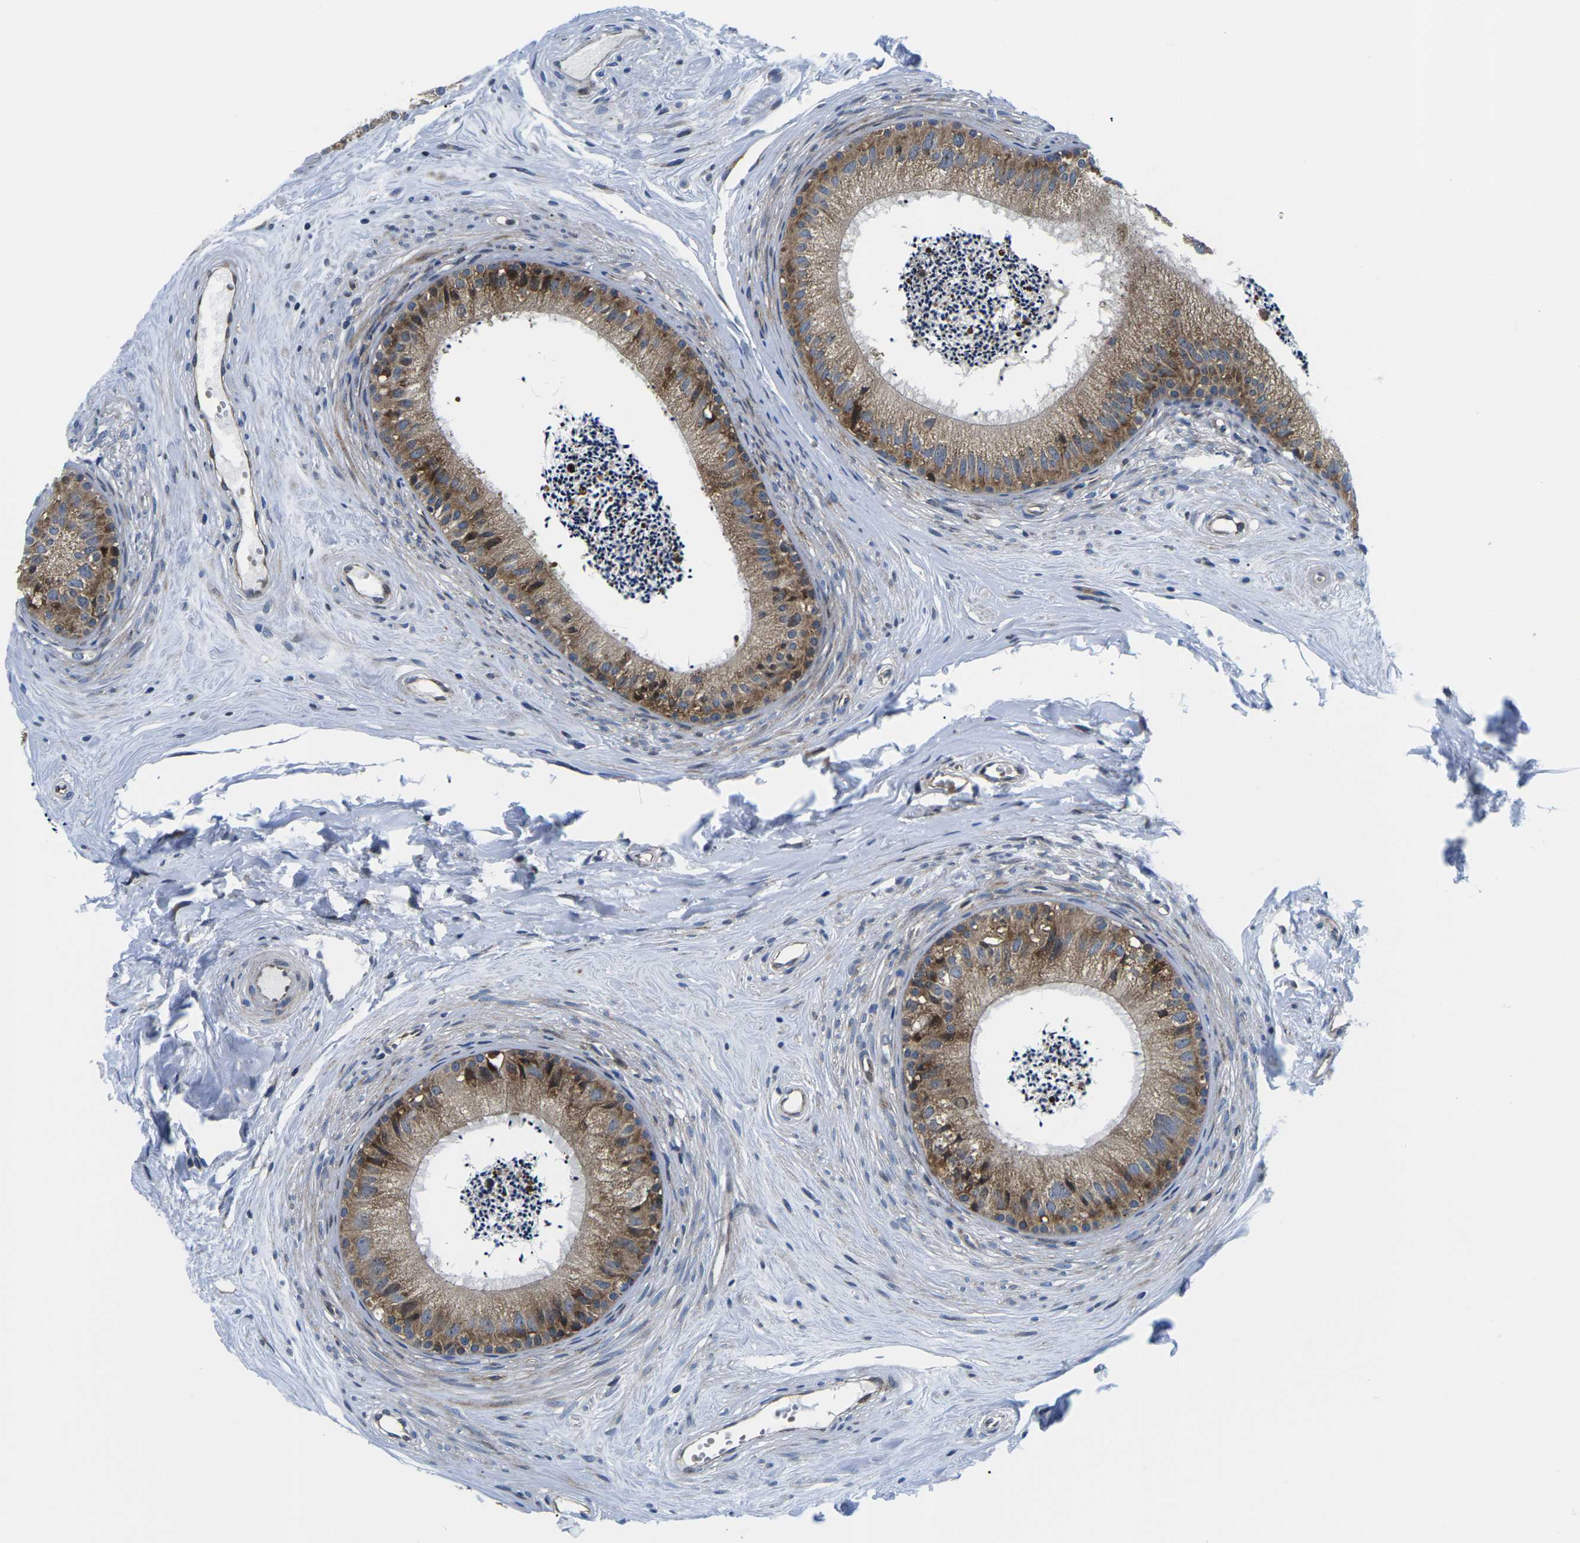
{"staining": {"intensity": "moderate", "quantity": ">75%", "location": "cytoplasmic/membranous"}, "tissue": "epididymis", "cell_type": "Glandular cells", "image_type": "normal", "snomed": [{"axis": "morphology", "description": "Normal tissue, NOS"}, {"axis": "topography", "description": "Epididymis"}], "caption": "This photomicrograph shows immunohistochemistry (IHC) staining of benign human epididymis, with medium moderate cytoplasmic/membranous staining in approximately >75% of glandular cells.", "gene": "EIF4E", "patient": {"sex": "male", "age": 56}}